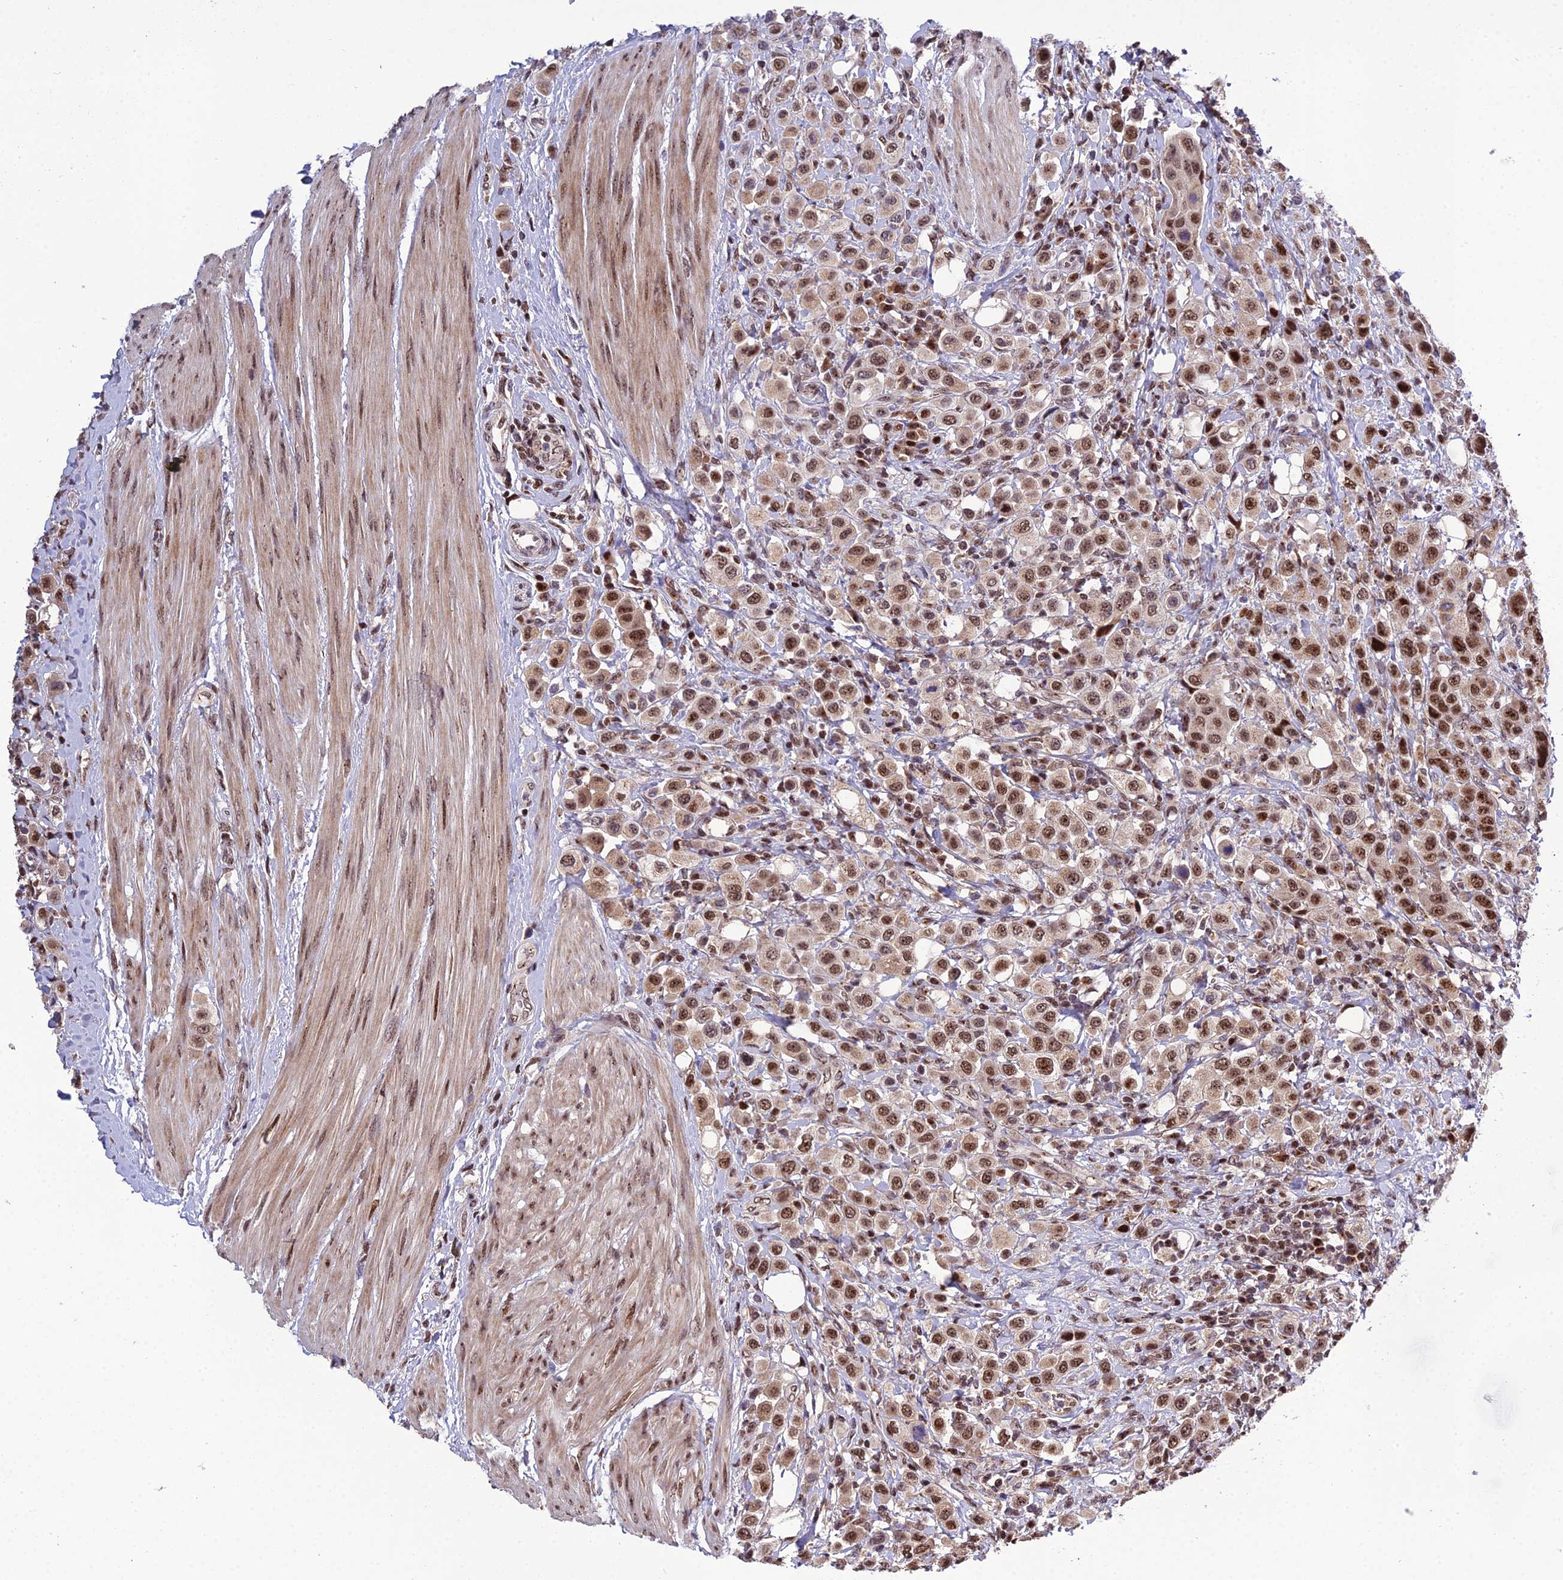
{"staining": {"intensity": "moderate", "quantity": ">75%", "location": "nuclear"}, "tissue": "urothelial cancer", "cell_type": "Tumor cells", "image_type": "cancer", "snomed": [{"axis": "morphology", "description": "Urothelial carcinoma, High grade"}, {"axis": "topography", "description": "Urinary bladder"}], "caption": "This is an image of IHC staining of urothelial carcinoma (high-grade), which shows moderate positivity in the nuclear of tumor cells.", "gene": "ARL2", "patient": {"sex": "male", "age": 50}}